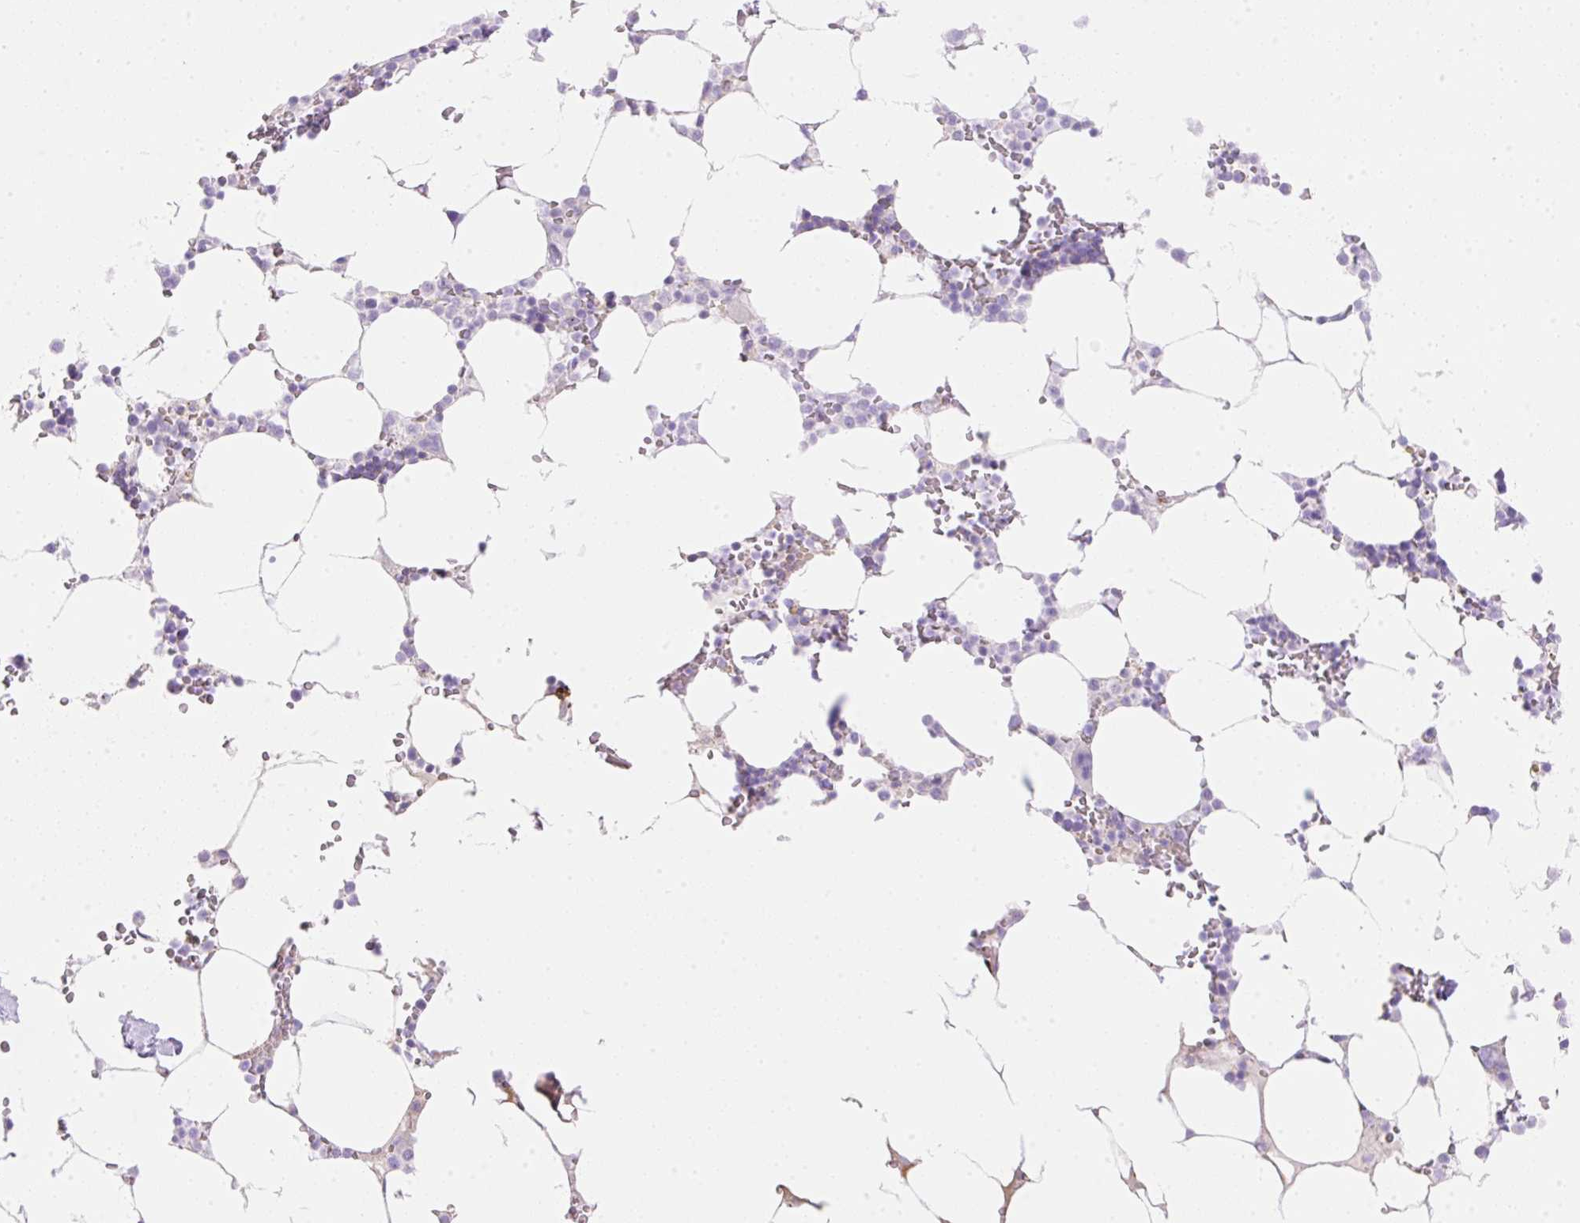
{"staining": {"intensity": "negative", "quantity": "none", "location": "none"}, "tissue": "bone marrow", "cell_type": "Hematopoietic cells", "image_type": "normal", "snomed": [{"axis": "morphology", "description": "Normal tissue, NOS"}, {"axis": "topography", "description": "Bone marrow"}], "caption": "This is a image of IHC staining of normal bone marrow, which shows no staining in hematopoietic cells. Nuclei are stained in blue.", "gene": "CDX1", "patient": {"sex": "male", "age": 64}}